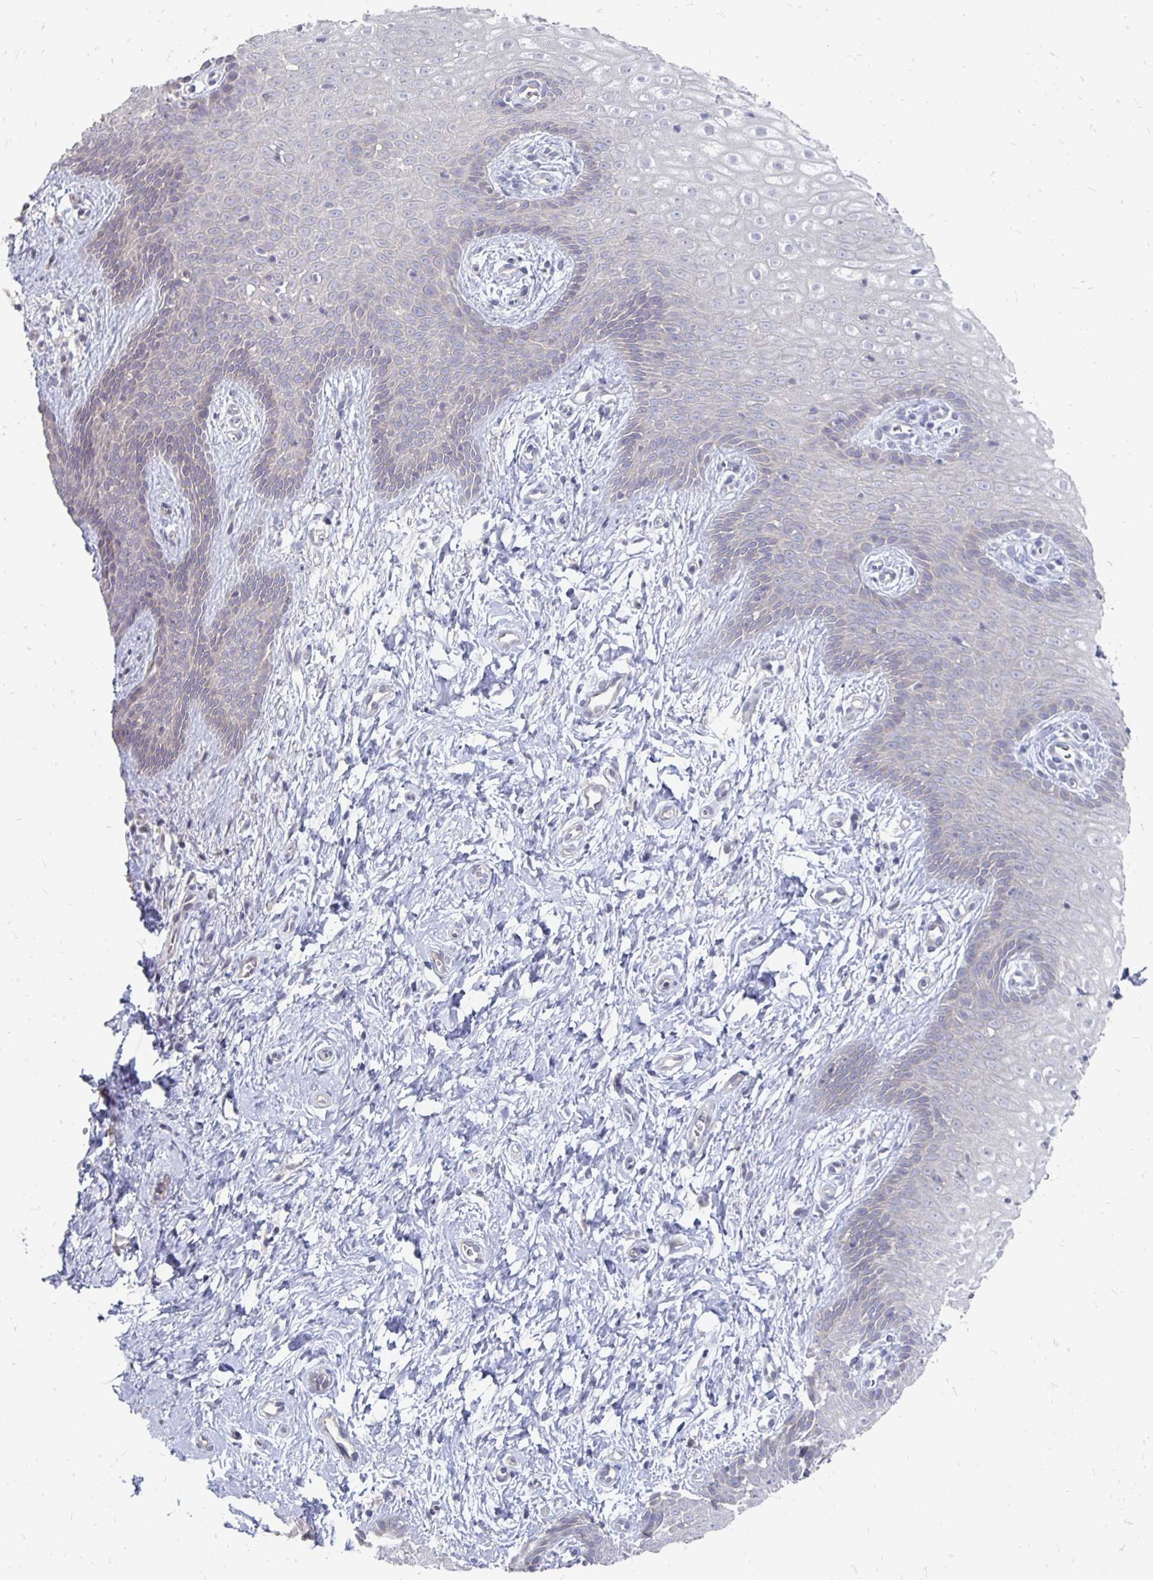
{"staining": {"intensity": "negative", "quantity": "none", "location": "none"}, "tissue": "vagina", "cell_type": "Squamous epithelial cells", "image_type": "normal", "snomed": [{"axis": "morphology", "description": "Normal tissue, NOS"}, {"axis": "topography", "description": "Vagina"}], "caption": "Protein analysis of normal vagina exhibits no significant expression in squamous epithelial cells.", "gene": "FKRP", "patient": {"sex": "female", "age": 38}}